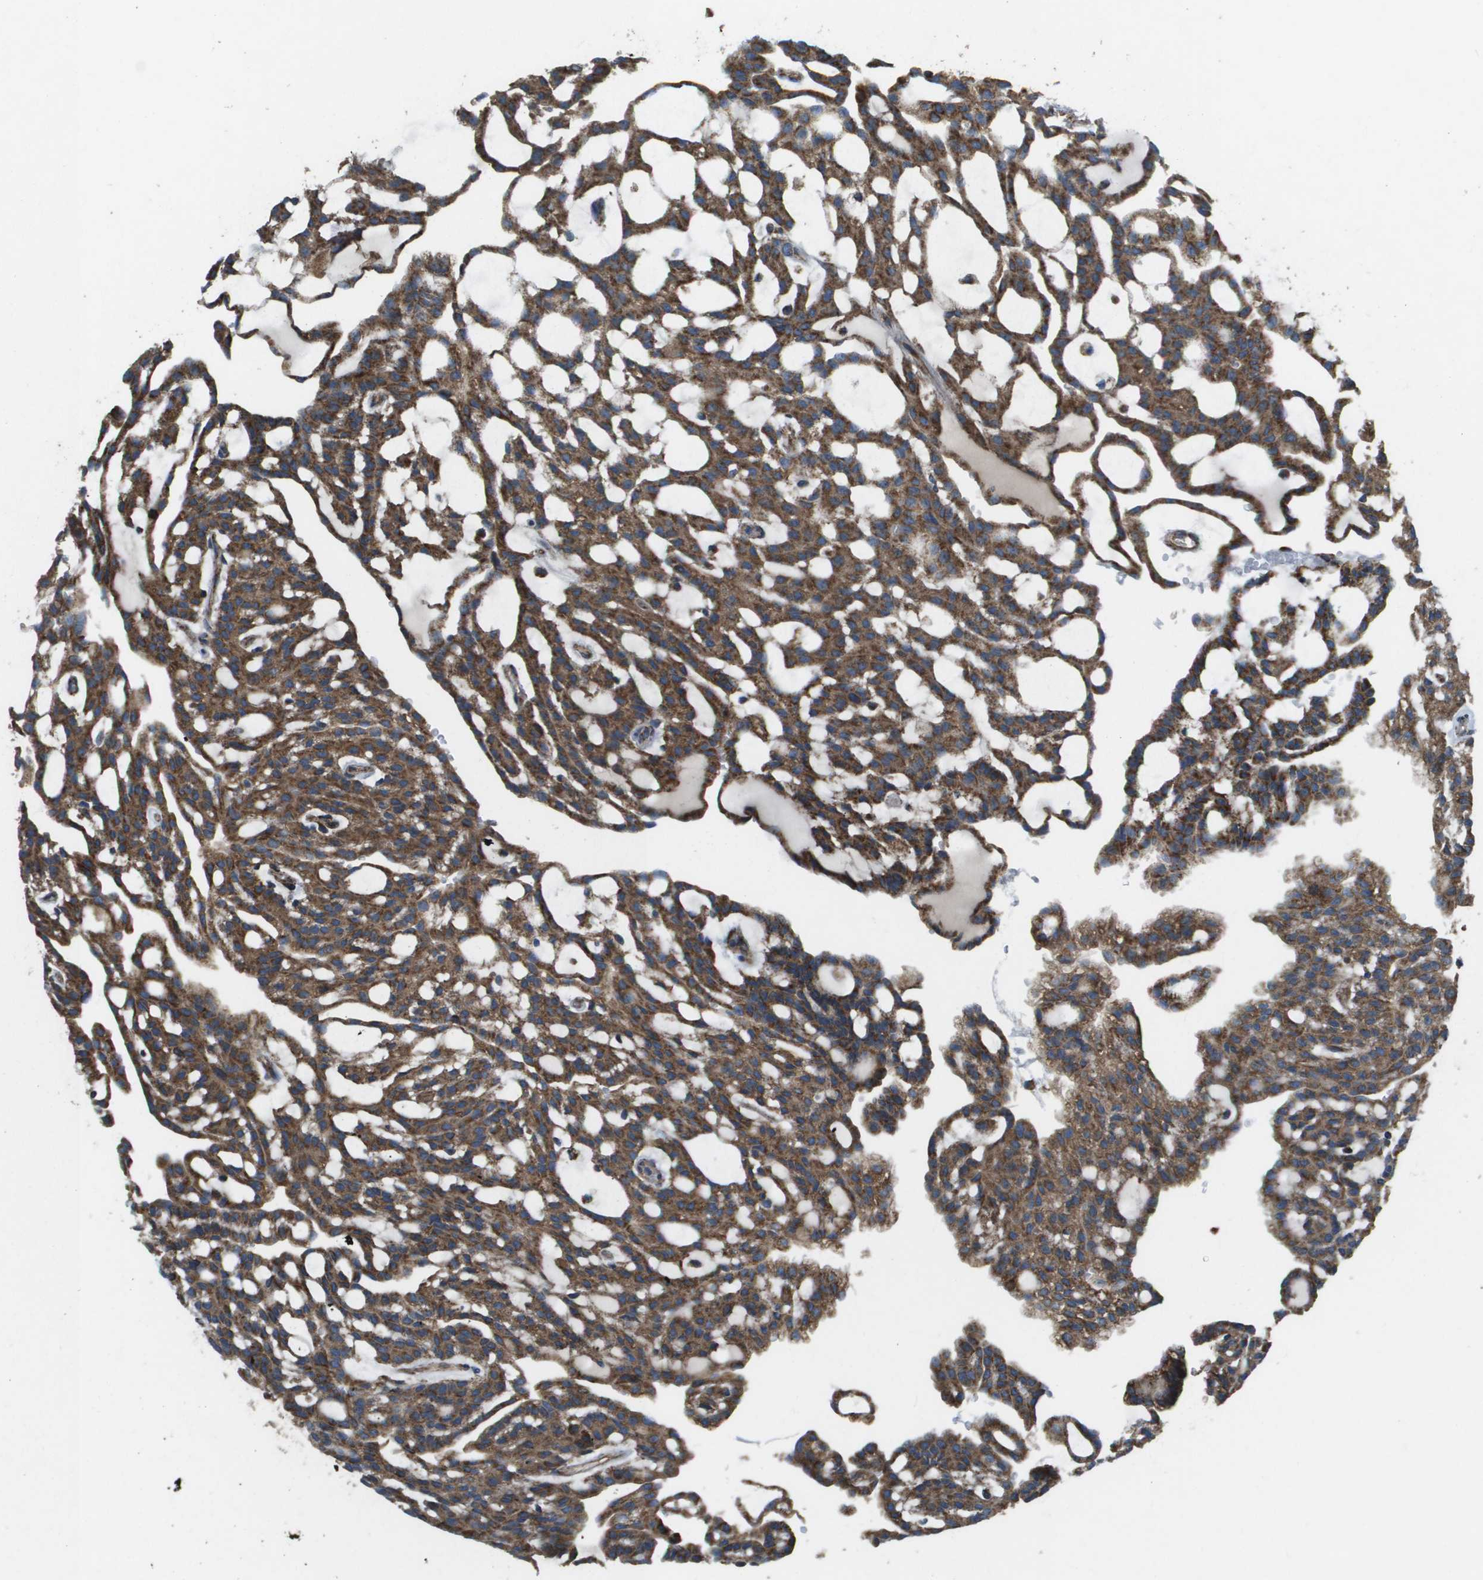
{"staining": {"intensity": "strong", "quantity": ">75%", "location": "cytoplasmic/membranous"}, "tissue": "renal cancer", "cell_type": "Tumor cells", "image_type": "cancer", "snomed": [{"axis": "morphology", "description": "Adenocarcinoma, NOS"}, {"axis": "topography", "description": "Kidney"}], "caption": "Protein expression analysis of human adenocarcinoma (renal) reveals strong cytoplasmic/membranous staining in about >75% of tumor cells.", "gene": "NRK", "patient": {"sex": "male", "age": 63}}